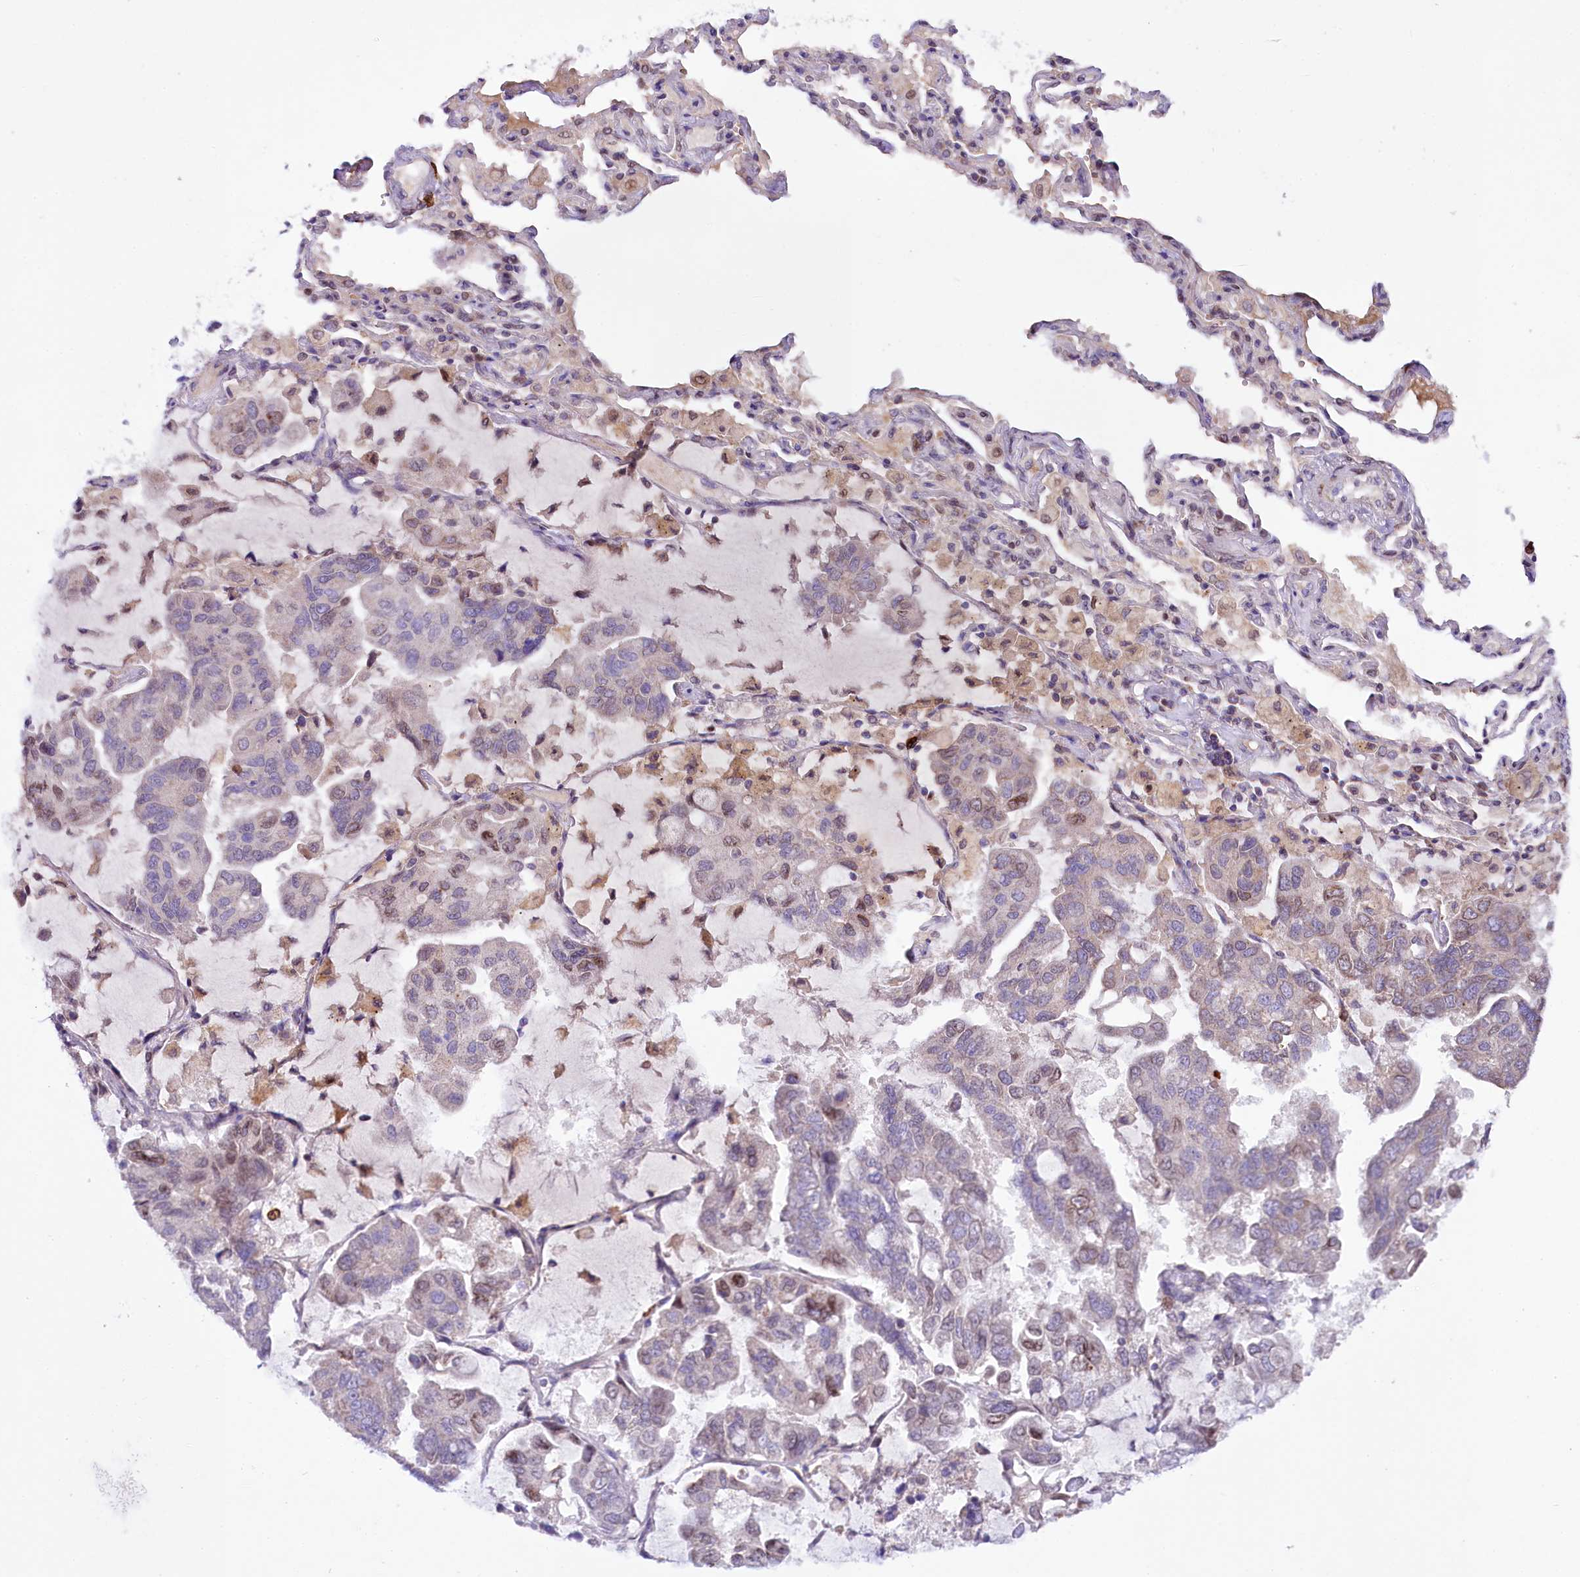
{"staining": {"intensity": "moderate", "quantity": "<25%", "location": "nuclear"}, "tissue": "lung cancer", "cell_type": "Tumor cells", "image_type": "cancer", "snomed": [{"axis": "morphology", "description": "Adenocarcinoma, NOS"}, {"axis": "topography", "description": "Lung"}], "caption": "Lung cancer stained with a protein marker shows moderate staining in tumor cells.", "gene": "ZNF226", "patient": {"sex": "male", "age": 64}}